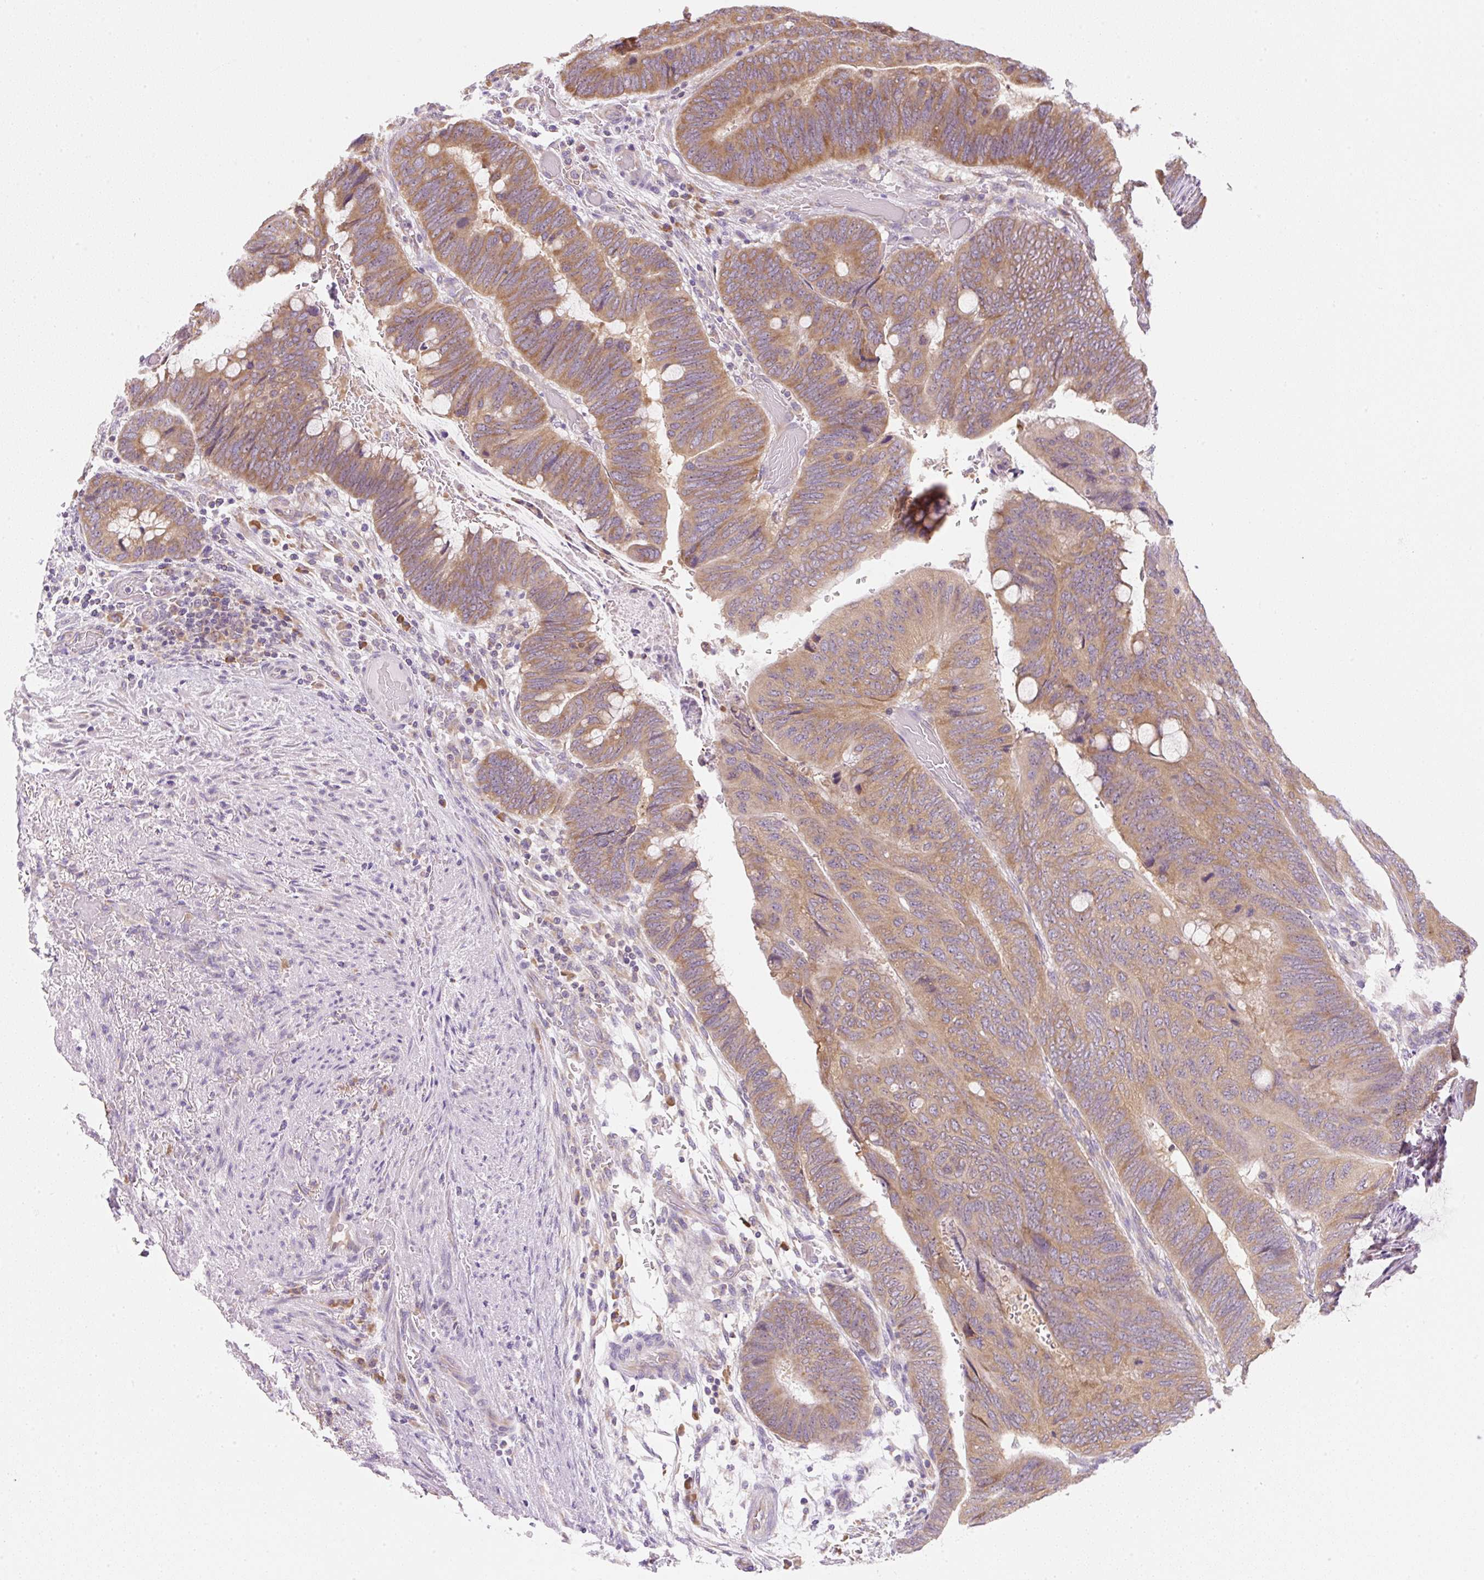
{"staining": {"intensity": "moderate", "quantity": ">75%", "location": "cytoplasmic/membranous"}, "tissue": "colorectal cancer", "cell_type": "Tumor cells", "image_type": "cancer", "snomed": [{"axis": "morphology", "description": "Normal tissue, NOS"}, {"axis": "morphology", "description": "Adenocarcinoma, NOS"}, {"axis": "topography", "description": "Rectum"}, {"axis": "topography", "description": "Peripheral nerve tissue"}], "caption": "About >75% of tumor cells in adenocarcinoma (colorectal) show moderate cytoplasmic/membranous protein positivity as visualized by brown immunohistochemical staining.", "gene": "RPL18A", "patient": {"sex": "male", "age": 92}}